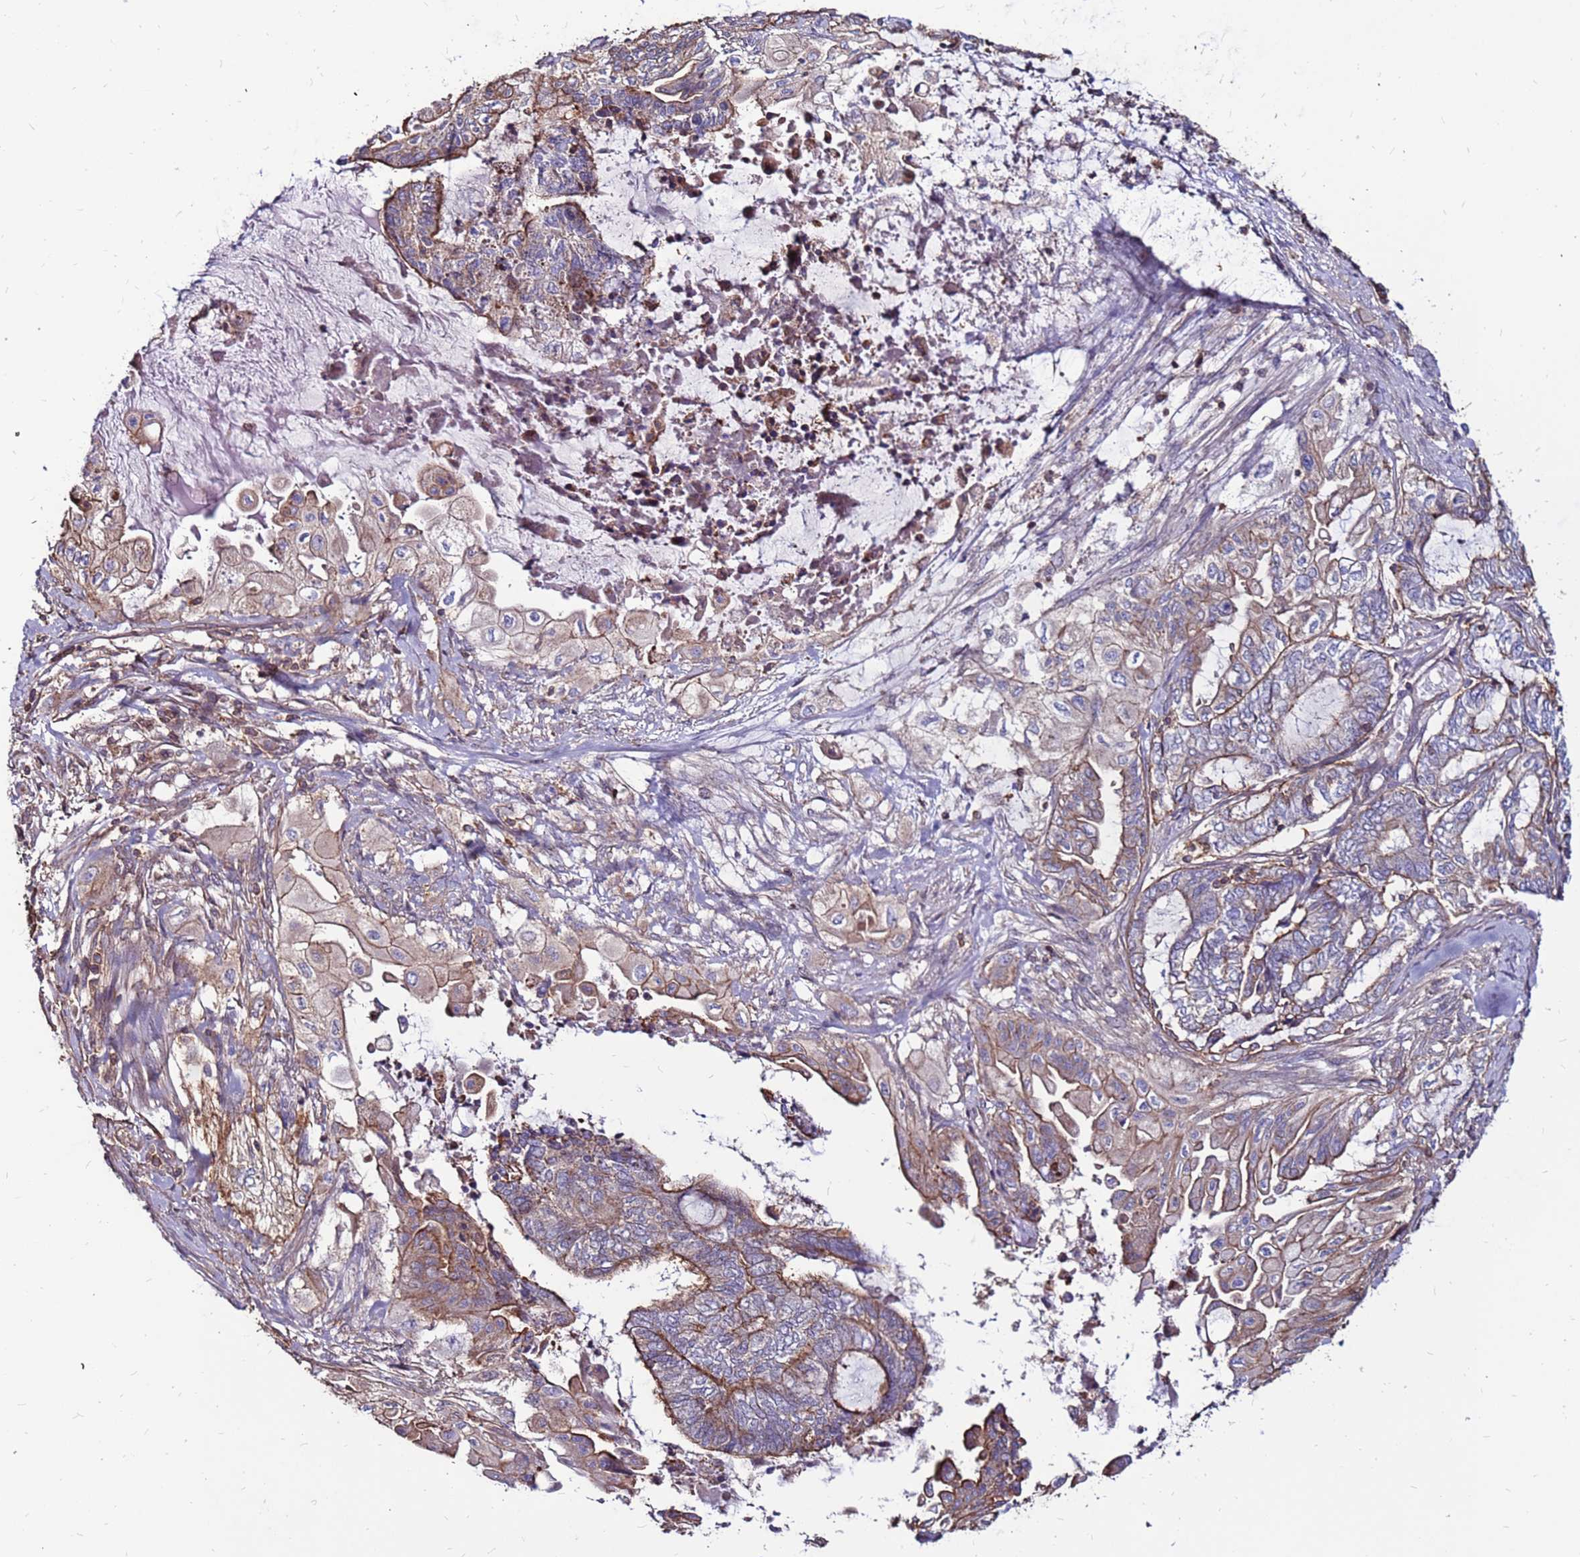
{"staining": {"intensity": "moderate", "quantity": ">75%", "location": "cytoplasmic/membranous"}, "tissue": "endometrial cancer", "cell_type": "Tumor cells", "image_type": "cancer", "snomed": [{"axis": "morphology", "description": "Adenocarcinoma, NOS"}, {"axis": "topography", "description": "Uterus"}, {"axis": "topography", "description": "Endometrium"}], "caption": "Adenocarcinoma (endometrial) stained with a brown dye displays moderate cytoplasmic/membranous positive staining in approximately >75% of tumor cells.", "gene": "NRN1L", "patient": {"sex": "female", "age": 70}}